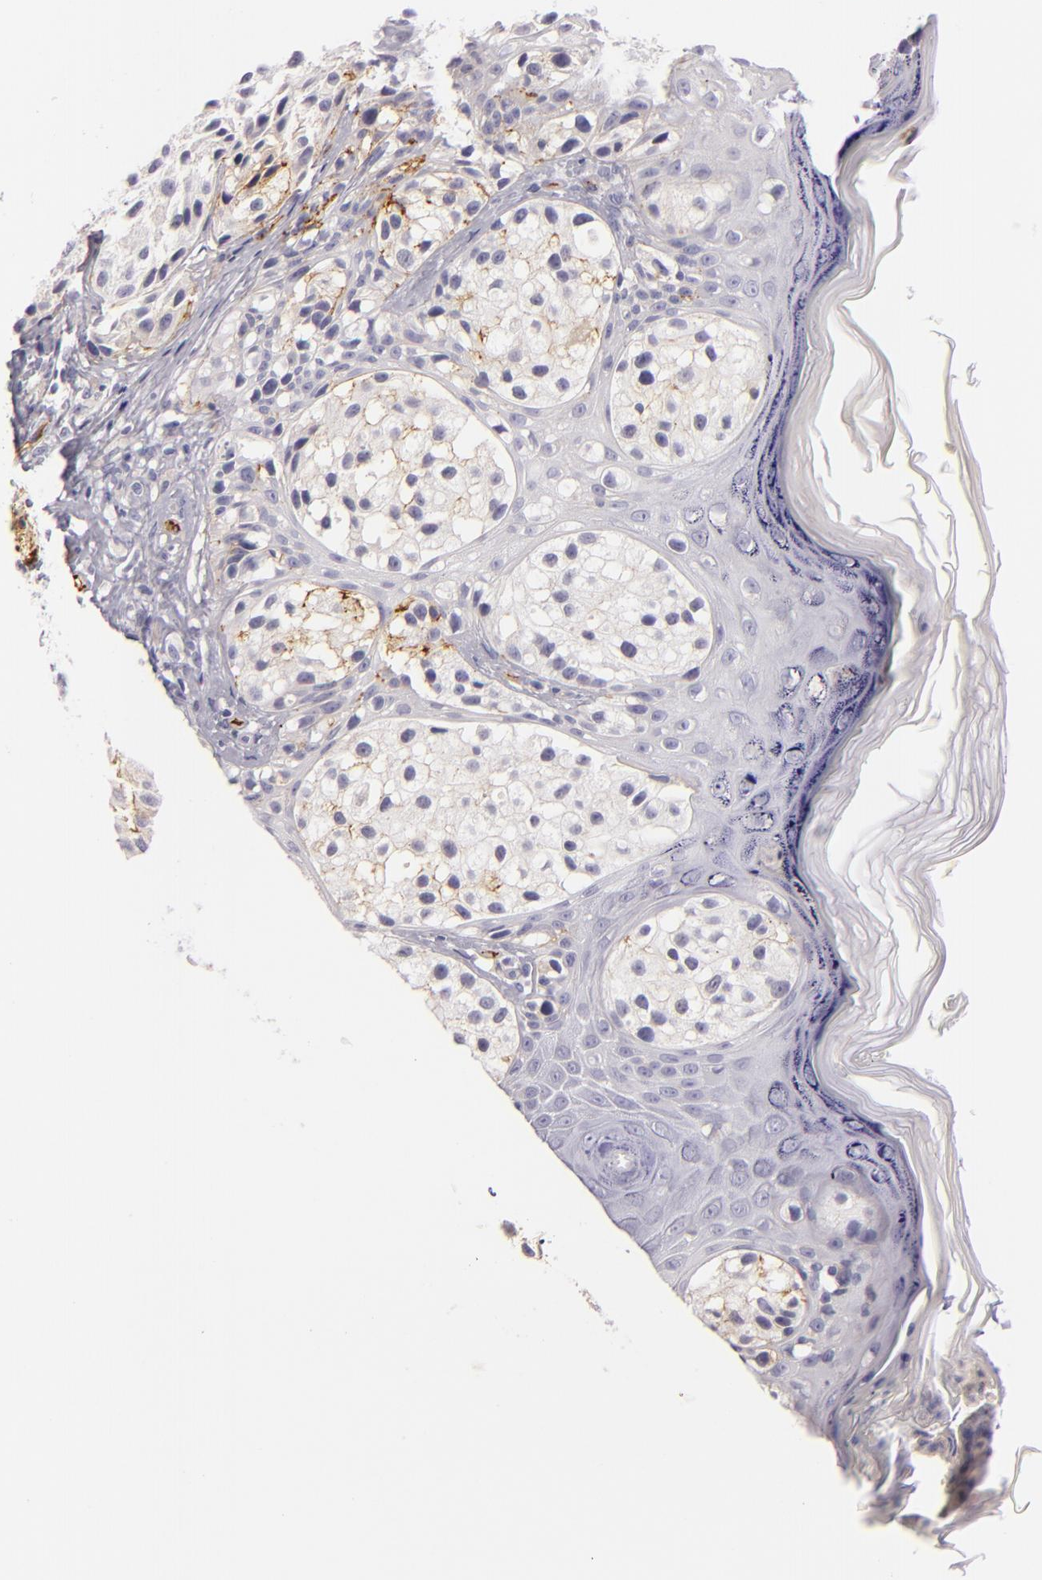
{"staining": {"intensity": "weak", "quantity": "<25%", "location": "cytoplasmic/membranous"}, "tissue": "melanoma", "cell_type": "Tumor cells", "image_type": "cancer", "snomed": [{"axis": "morphology", "description": "Malignant melanoma, NOS"}, {"axis": "topography", "description": "Skin"}], "caption": "Malignant melanoma was stained to show a protein in brown. There is no significant expression in tumor cells.", "gene": "ICAM1", "patient": {"sex": "male", "age": 23}}